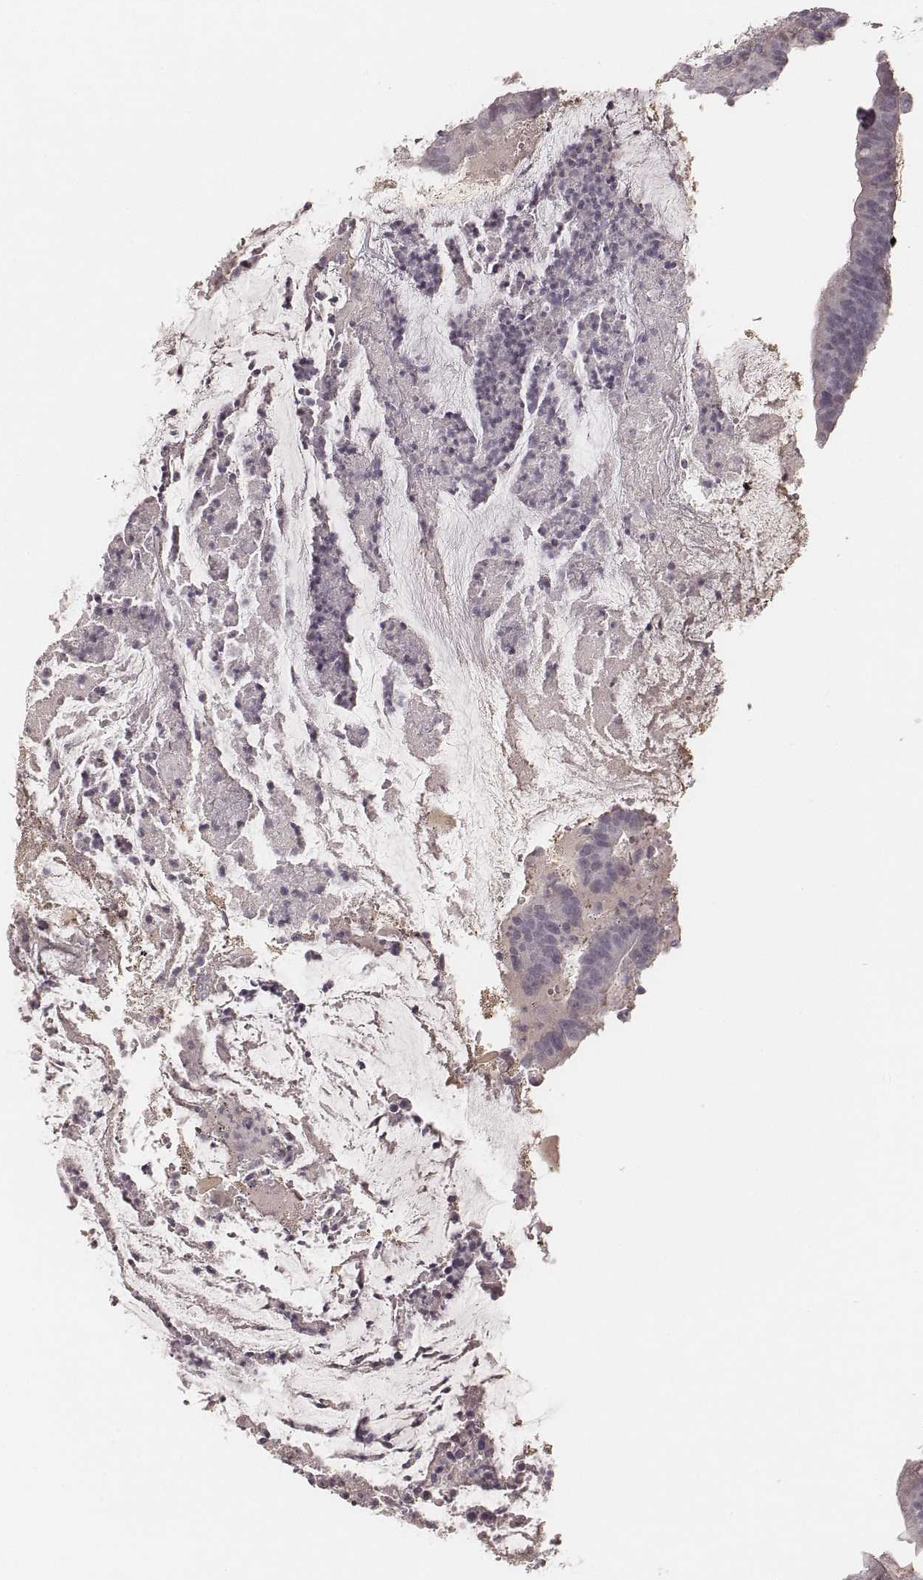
{"staining": {"intensity": "negative", "quantity": "none", "location": "none"}, "tissue": "colorectal cancer", "cell_type": "Tumor cells", "image_type": "cancer", "snomed": [{"axis": "morphology", "description": "Adenocarcinoma, NOS"}, {"axis": "topography", "description": "Colon"}], "caption": "Colorectal adenocarcinoma was stained to show a protein in brown. There is no significant positivity in tumor cells.", "gene": "MADCAM1", "patient": {"sex": "female", "age": 43}}